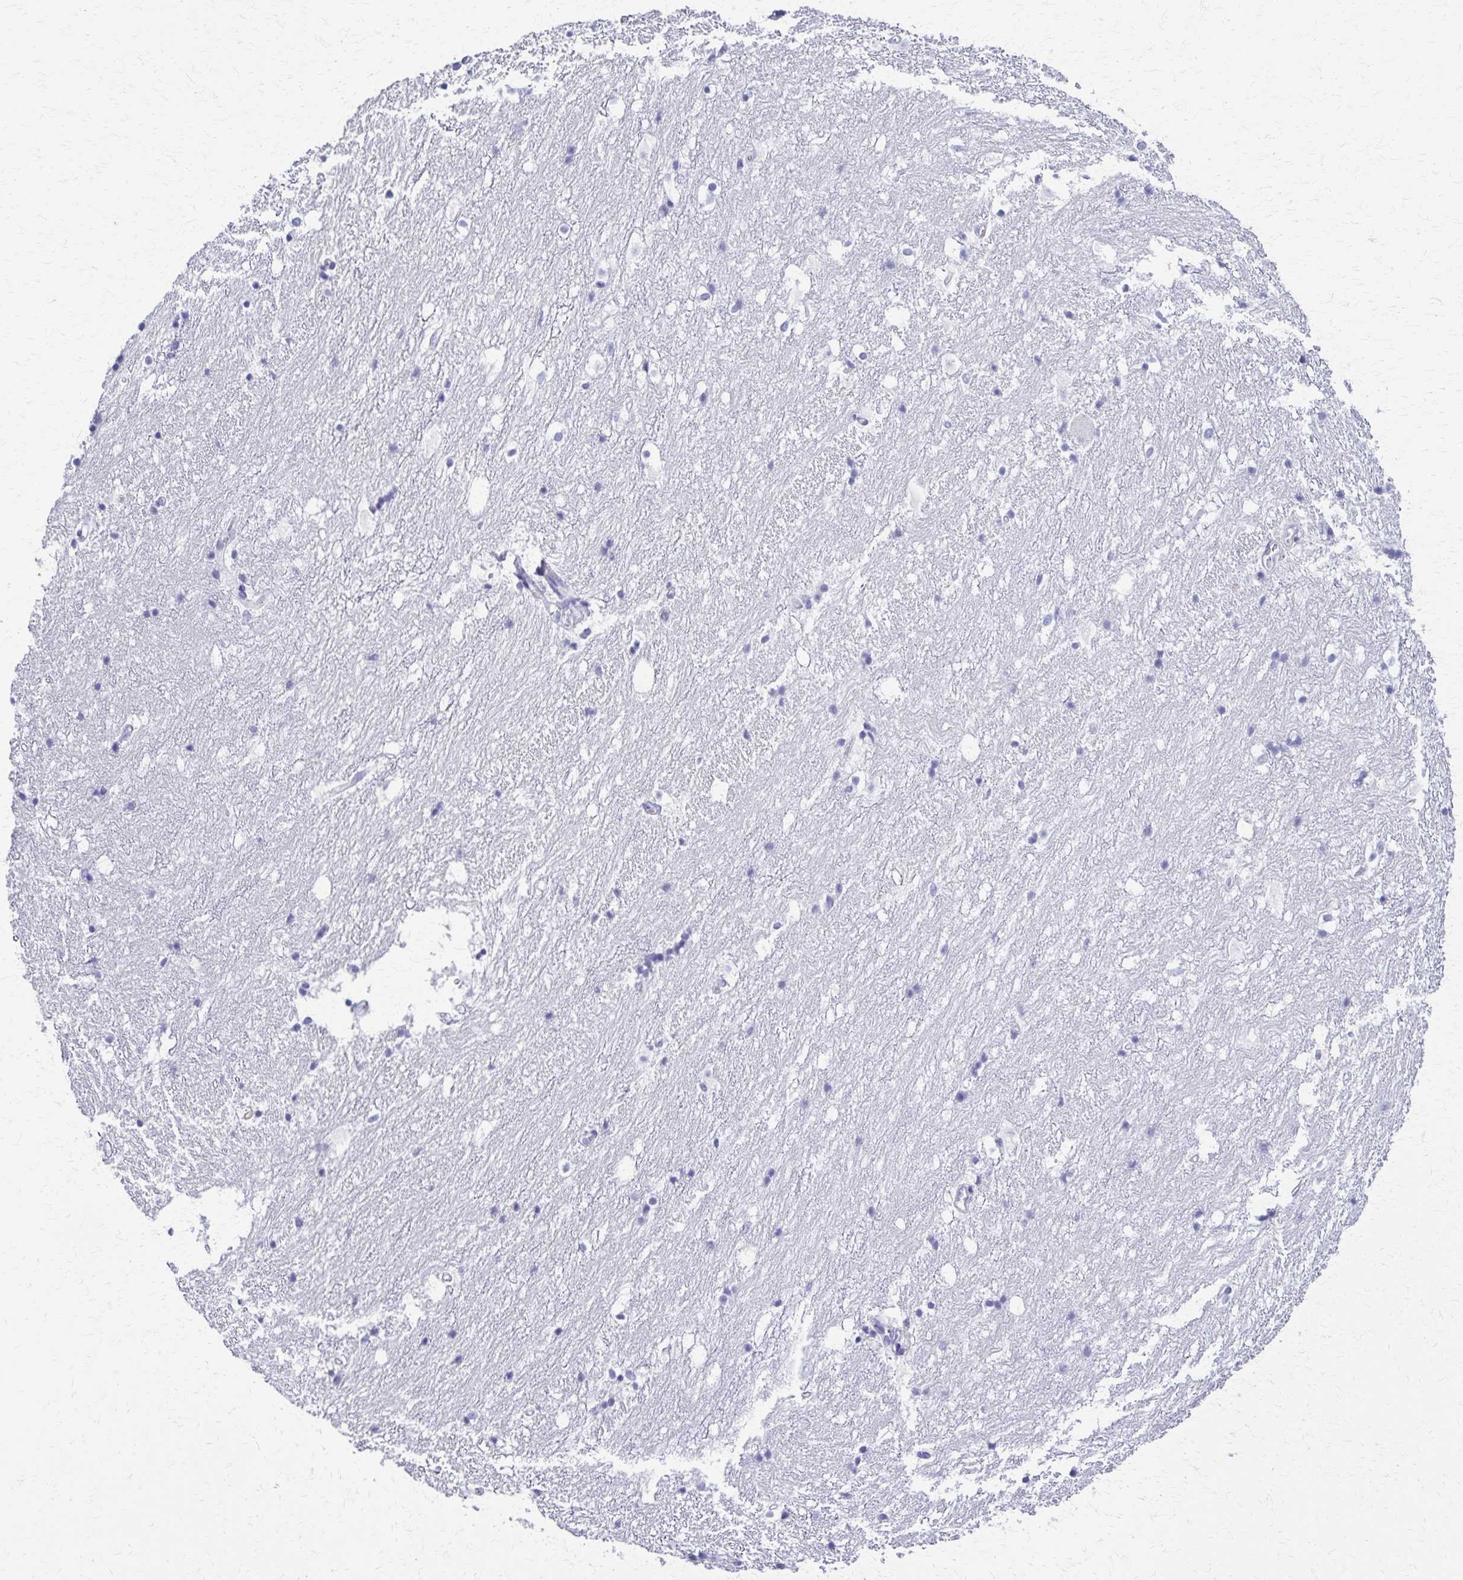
{"staining": {"intensity": "negative", "quantity": "none", "location": "none"}, "tissue": "hippocampus", "cell_type": "Glial cells", "image_type": "normal", "snomed": [{"axis": "morphology", "description": "Normal tissue, NOS"}, {"axis": "topography", "description": "Hippocampus"}], "caption": "Protein analysis of unremarkable hippocampus demonstrates no significant staining in glial cells.", "gene": "TMEM60", "patient": {"sex": "female", "age": 52}}